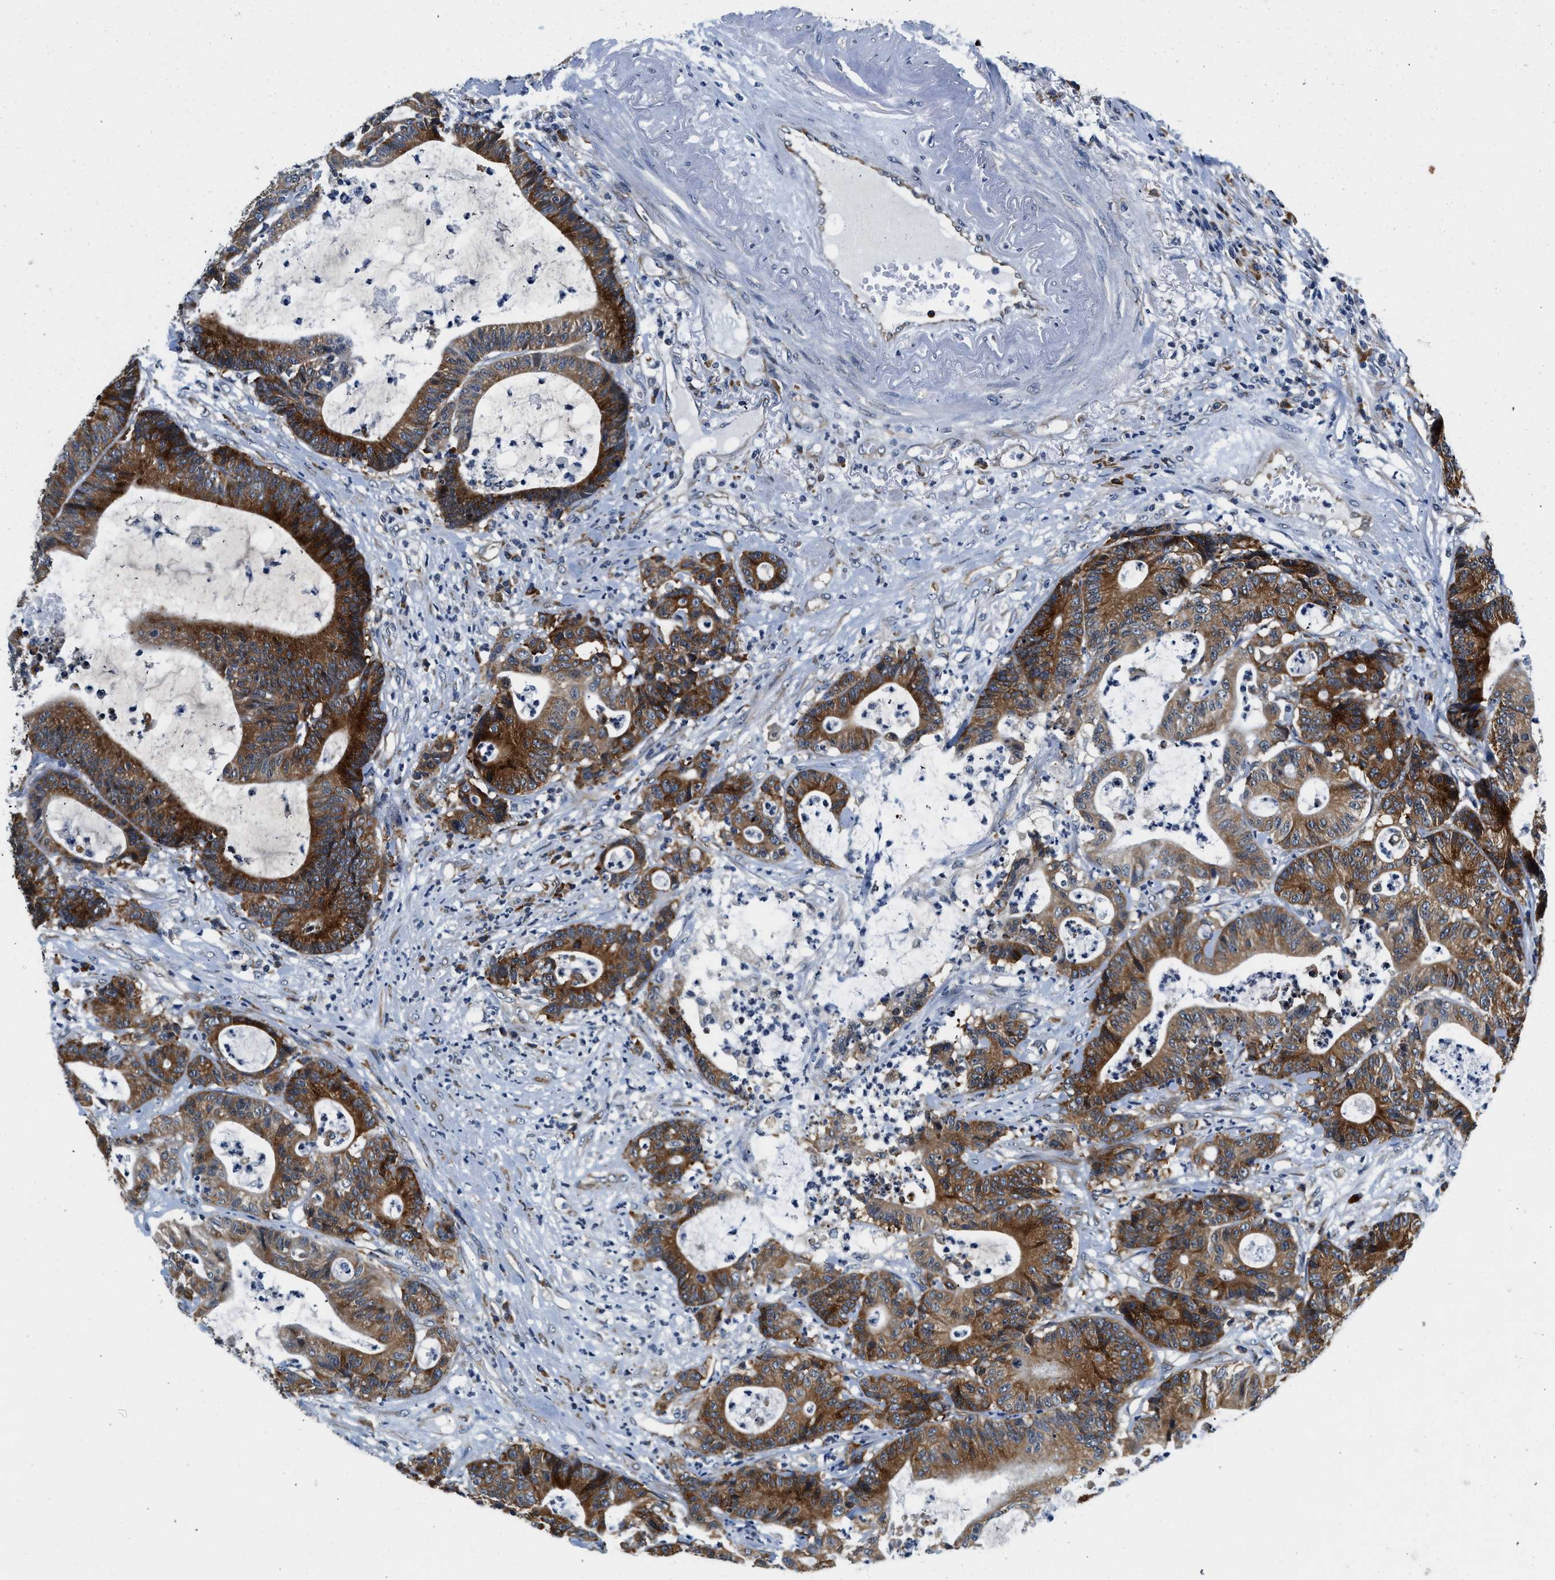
{"staining": {"intensity": "strong", "quantity": ">75%", "location": "cytoplasmic/membranous"}, "tissue": "colorectal cancer", "cell_type": "Tumor cells", "image_type": "cancer", "snomed": [{"axis": "morphology", "description": "Adenocarcinoma, NOS"}, {"axis": "topography", "description": "Colon"}], "caption": "Protein positivity by immunohistochemistry (IHC) exhibits strong cytoplasmic/membranous expression in approximately >75% of tumor cells in colorectal cancer. (DAB (3,3'-diaminobenzidine) = brown stain, brightfield microscopy at high magnification).", "gene": "PA2G4", "patient": {"sex": "female", "age": 84}}